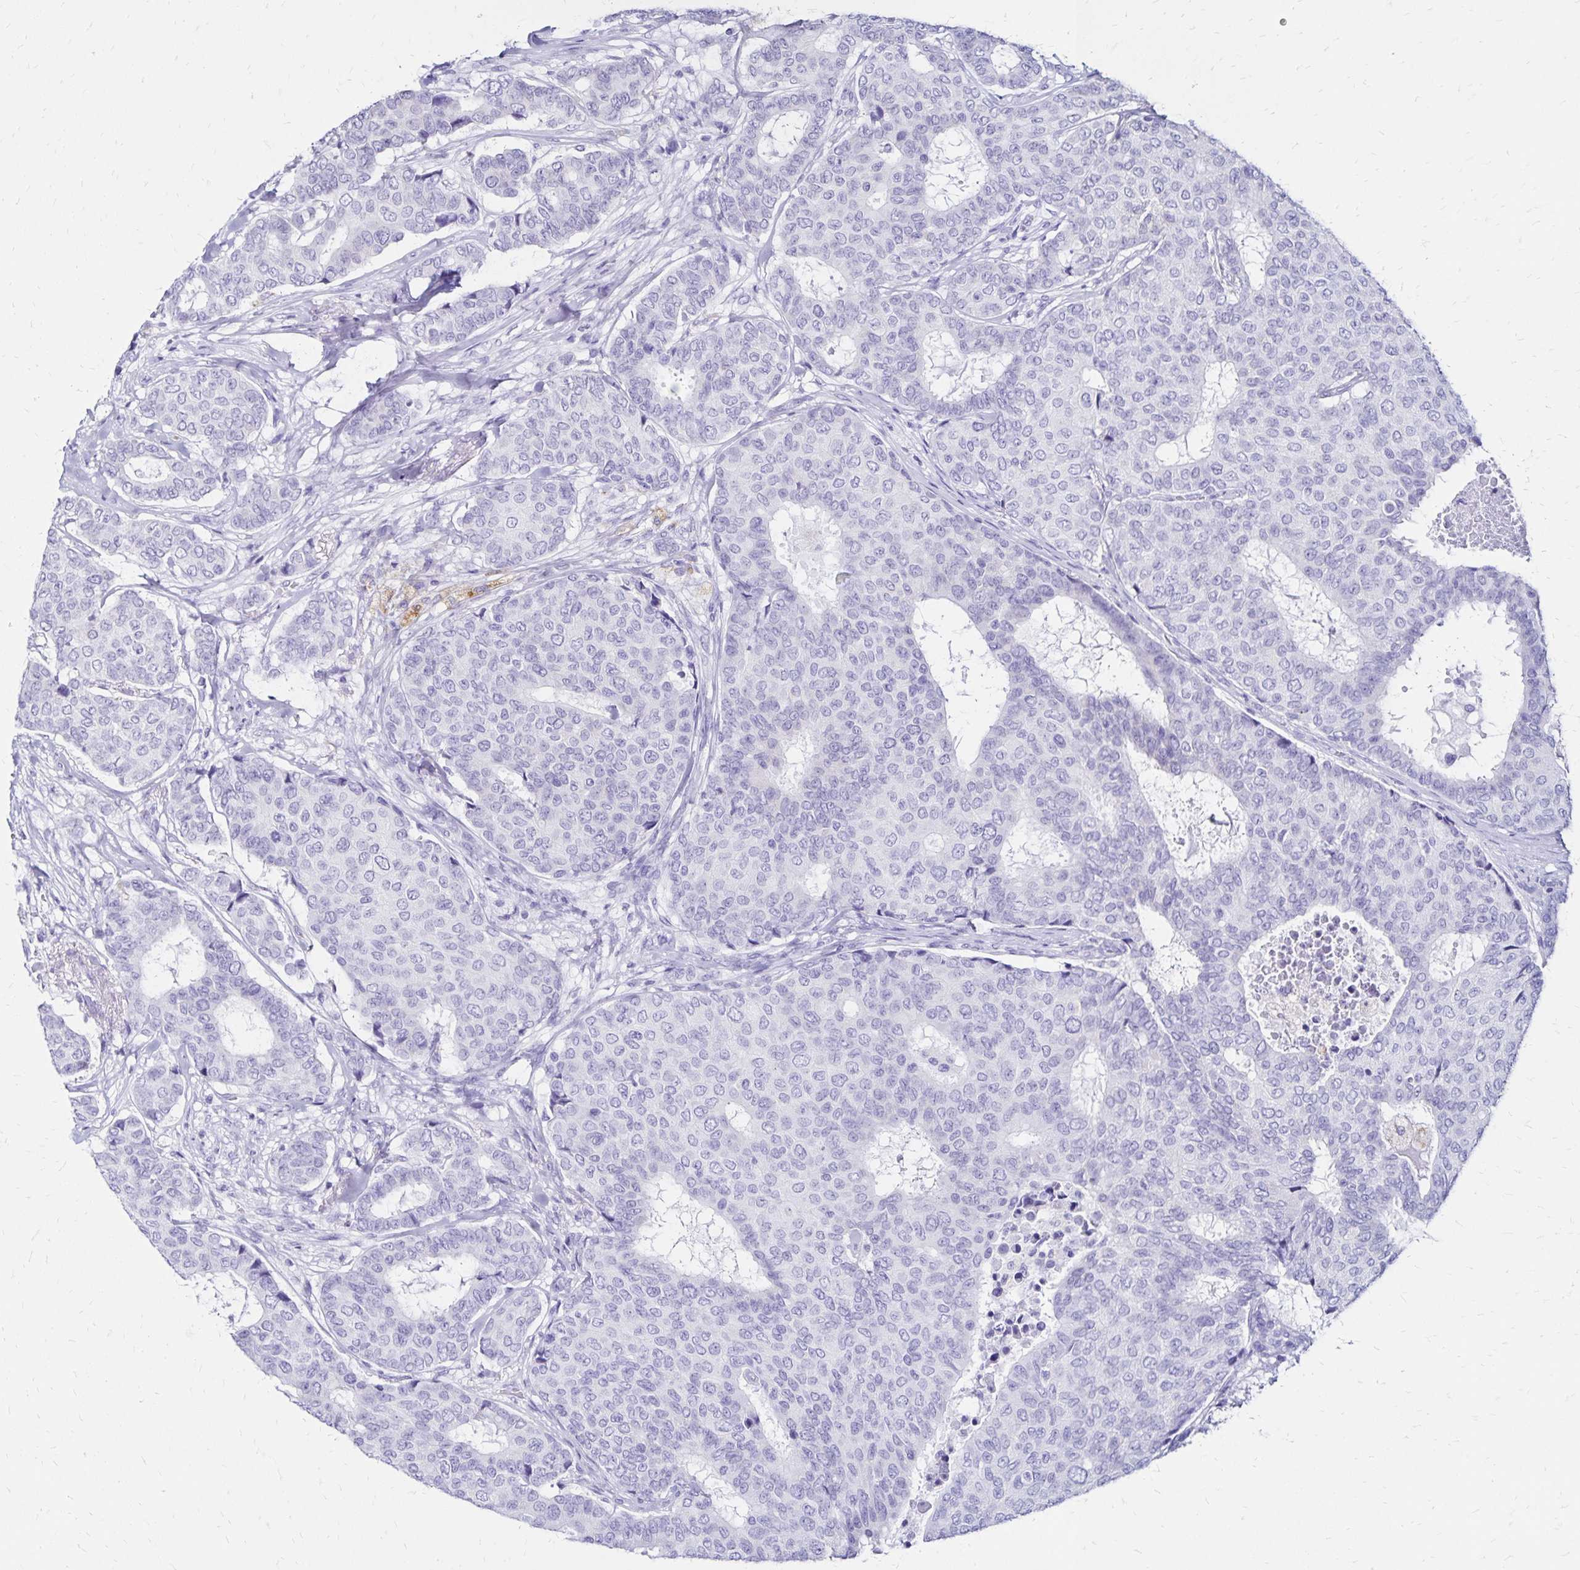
{"staining": {"intensity": "negative", "quantity": "none", "location": "none"}, "tissue": "breast cancer", "cell_type": "Tumor cells", "image_type": "cancer", "snomed": [{"axis": "morphology", "description": "Duct carcinoma"}, {"axis": "topography", "description": "Breast"}], "caption": "DAB immunohistochemical staining of human breast infiltrating ductal carcinoma displays no significant staining in tumor cells.", "gene": "LIN28B", "patient": {"sex": "female", "age": 75}}